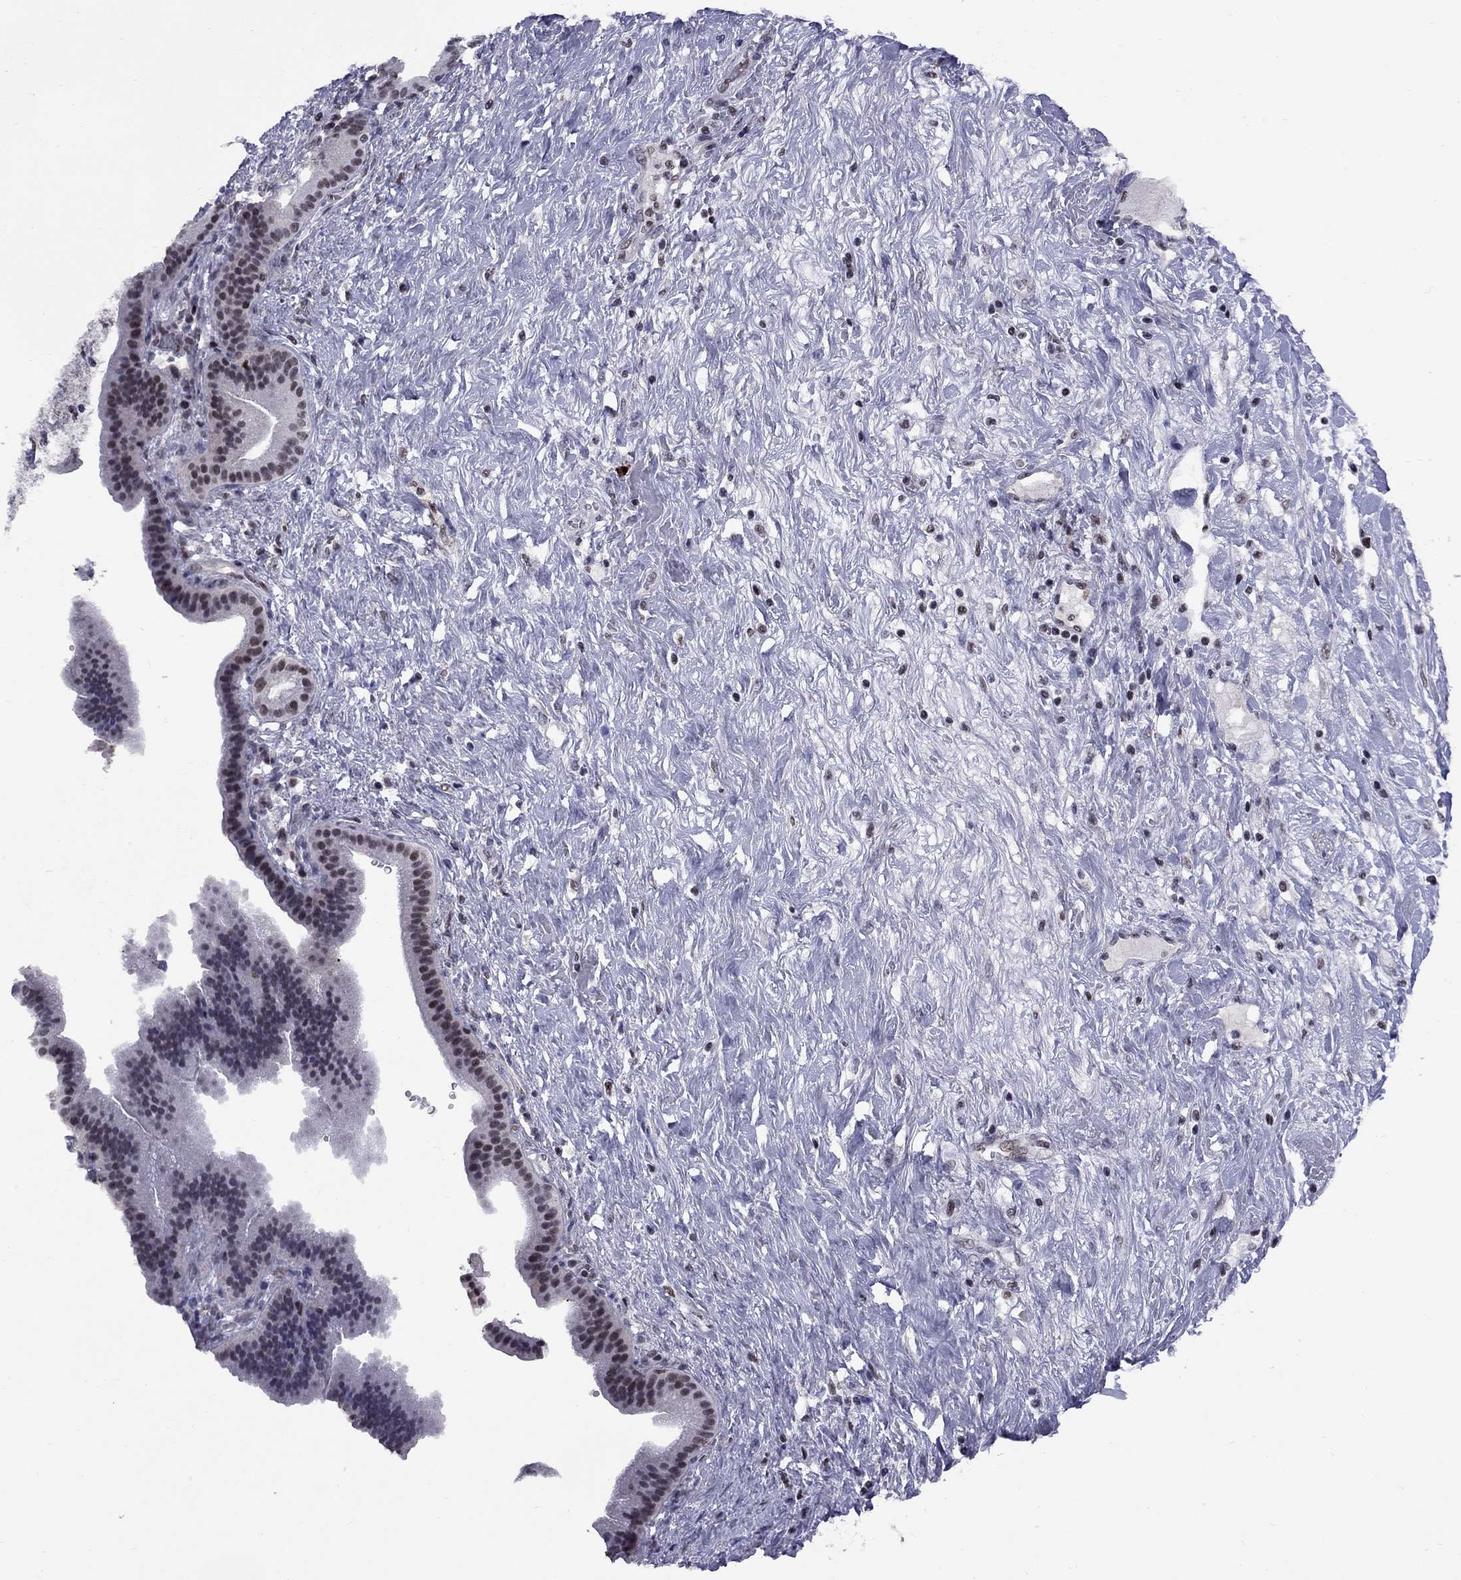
{"staining": {"intensity": "moderate", "quantity": "<25%", "location": "nuclear"}, "tissue": "pancreatic cancer", "cell_type": "Tumor cells", "image_type": "cancer", "snomed": [{"axis": "morphology", "description": "Adenocarcinoma, NOS"}, {"axis": "topography", "description": "Pancreas"}], "caption": "Tumor cells reveal low levels of moderate nuclear staining in about <25% of cells in pancreatic cancer.", "gene": "TAF9", "patient": {"sex": "male", "age": 44}}